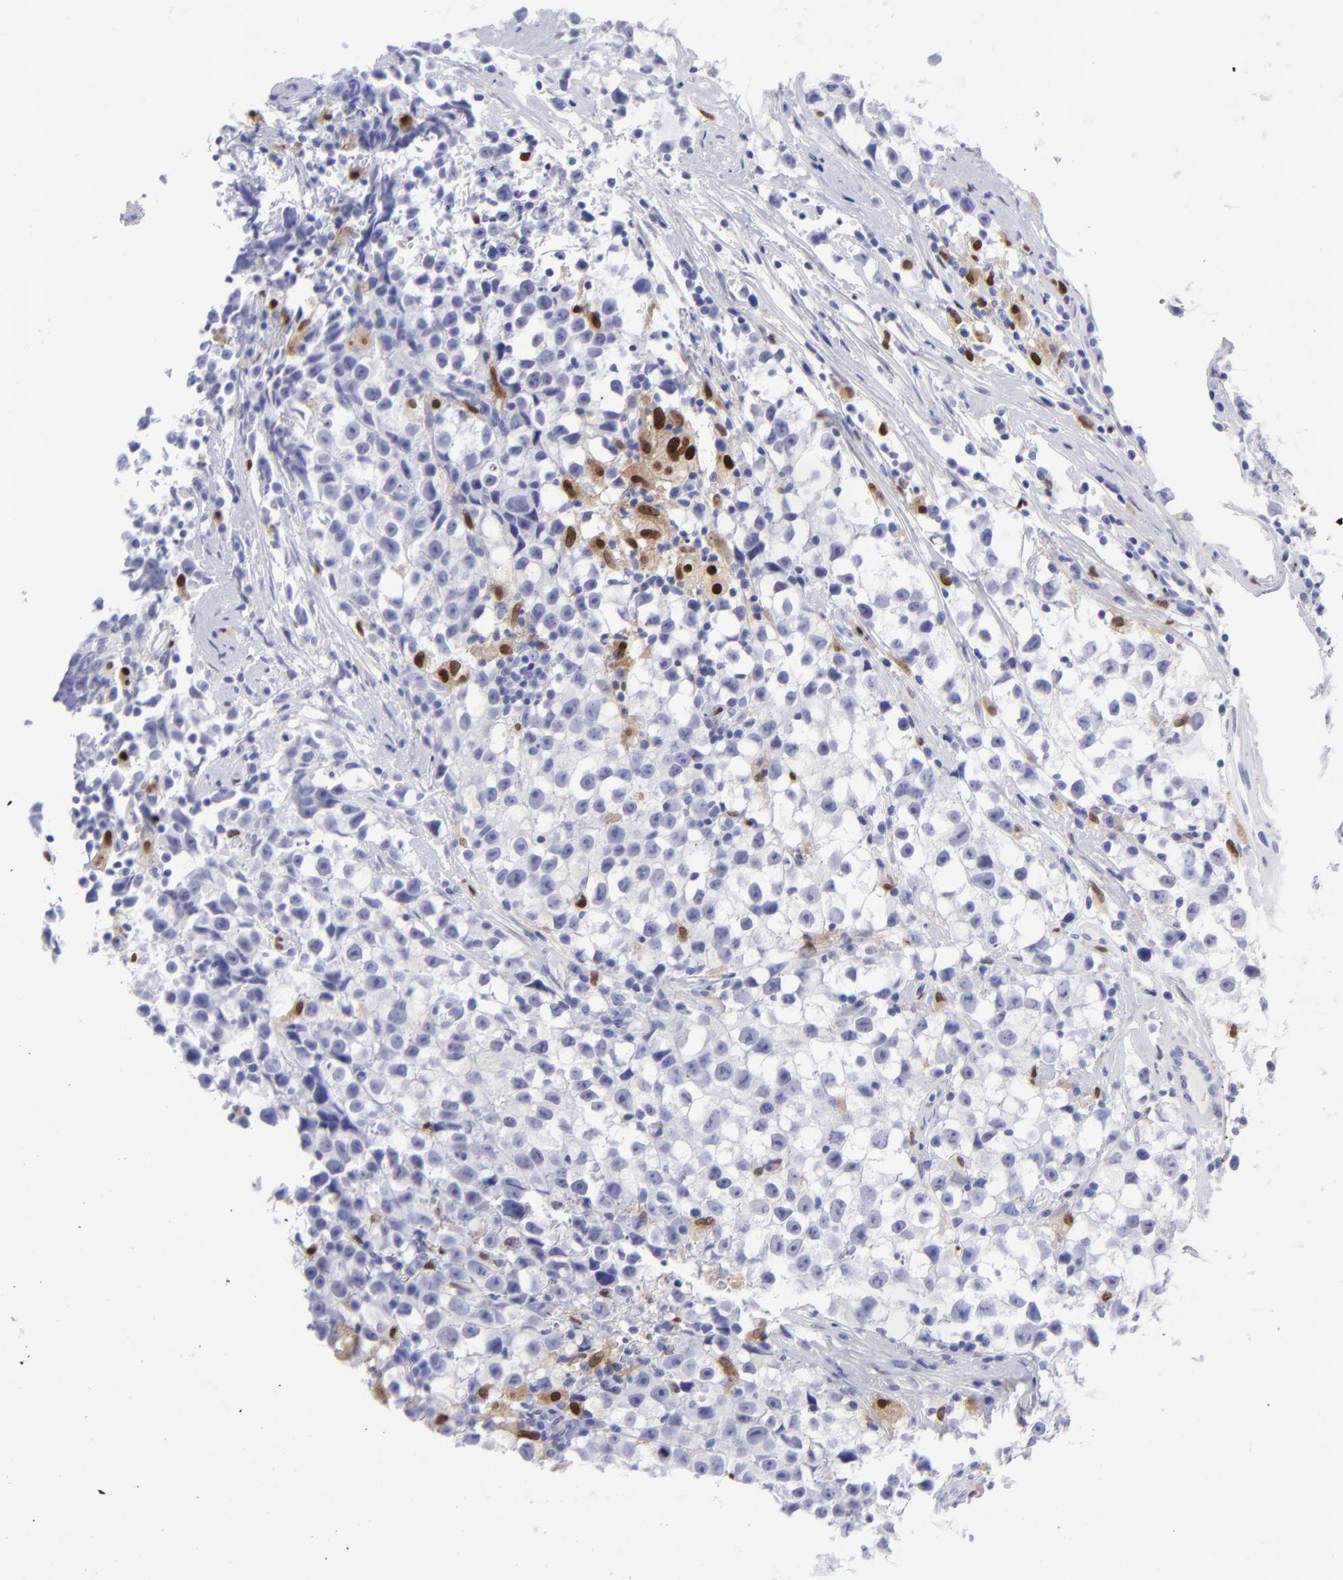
{"staining": {"intensity": "weak", "quantity": "<25%", "location": "cytoplasmic/membranous,nuclear"}, "tissue": "testis cancer", "cell_type": "Tumor cells", "image_type": "cancer", "snomed": [{"axis": "morphology", "description": "Seminoma, NOS"}, {"axis": "topography", "description": "Testis"}], "caption": "Immunohistochemical staining of seminoma (testis) exhibits no significant positivity in tumor cells.", "gene": "MITF", "patient": {"sex": "male", "age": 35}}